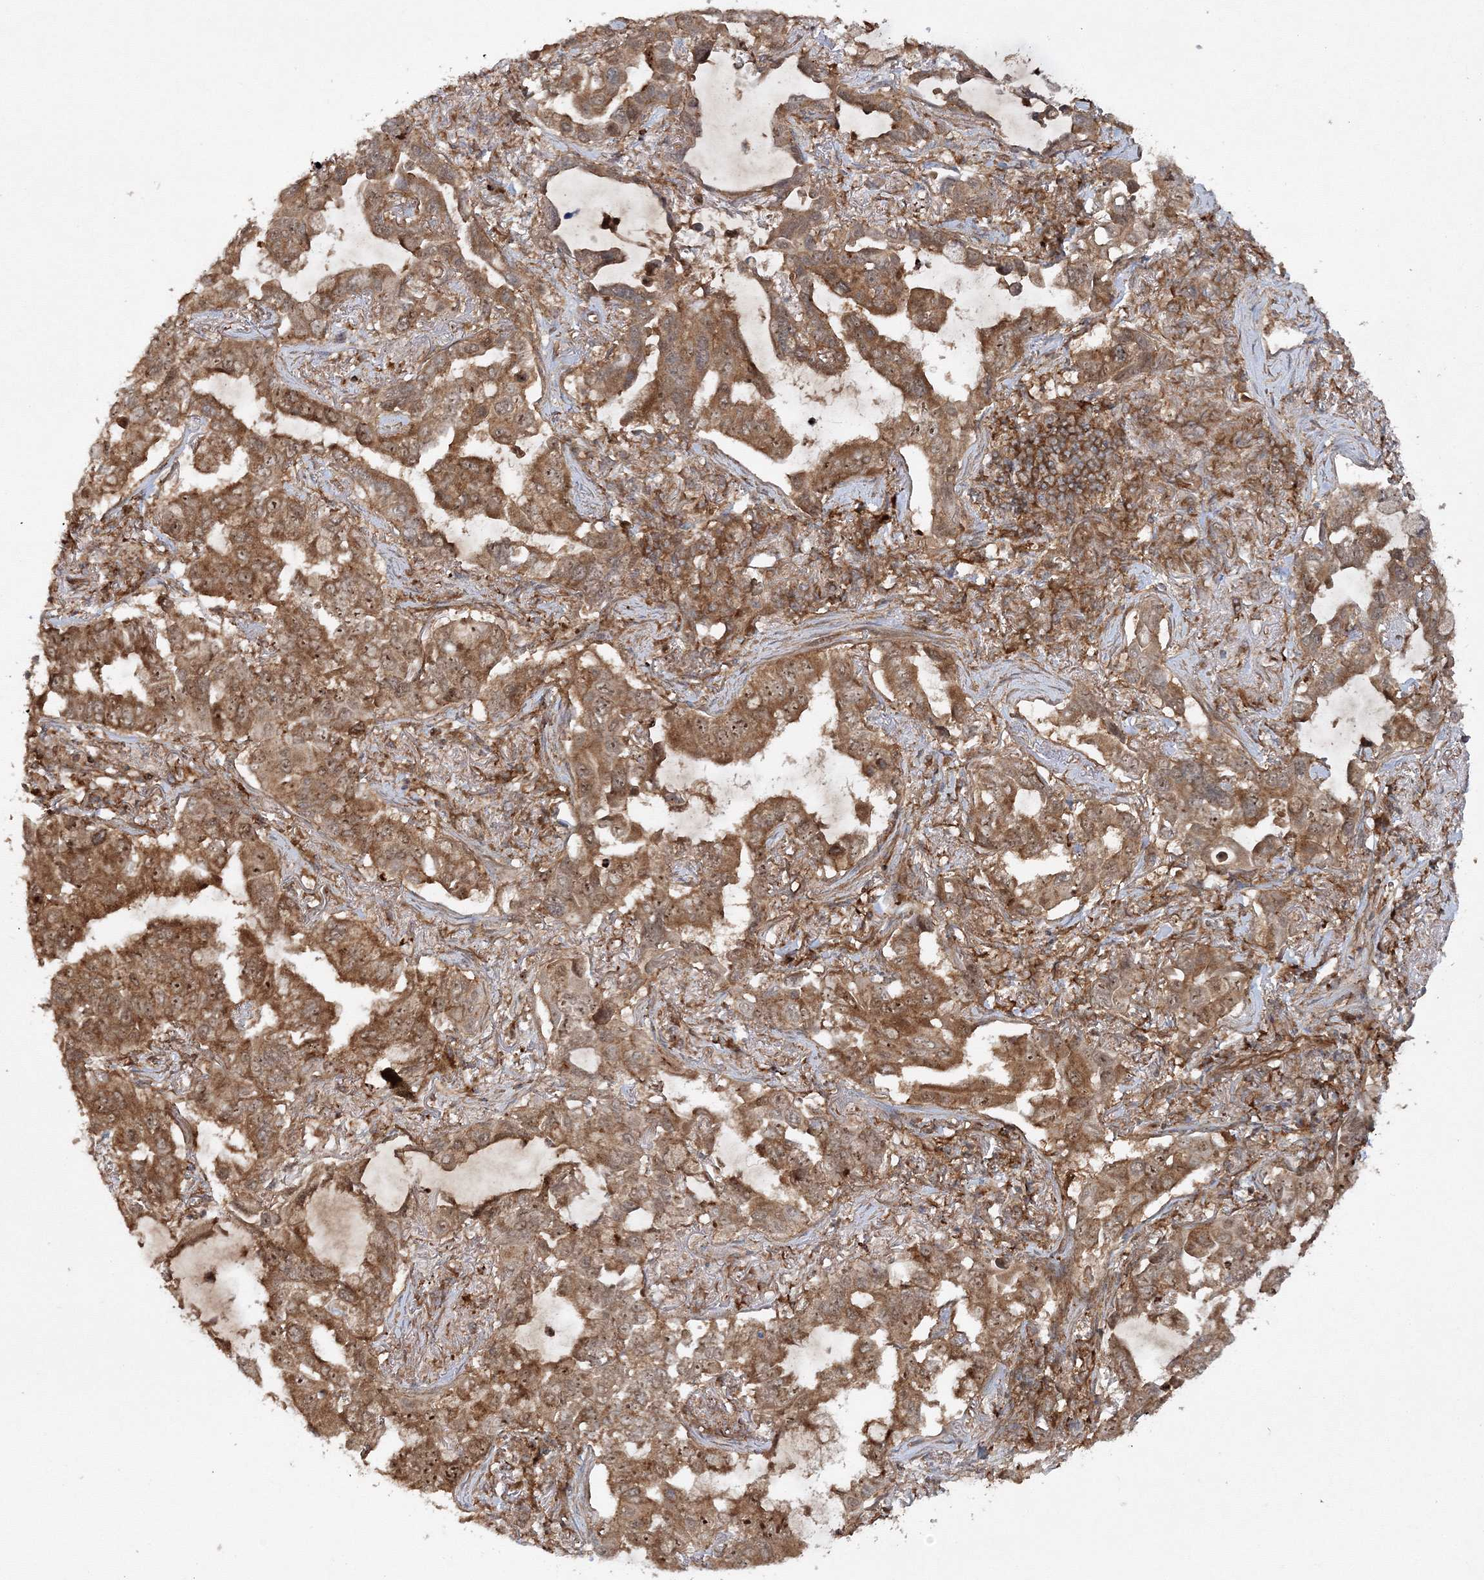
{"staining": {"intensity": "moderate", "quantity": ">75%", "location": "cytoplasmic/membranous"}, "tissue": "lung cancer", "cell_type": "Tumor cells", "image_type": "cancer", "snomed": [{"axis": "morphology", "description": "Adenocarcinoma, NOS"}, {"axis": "topography", "description": "Lung"}], "caption": "Immunohistochemical staining of adenocarcinoma (lung) reveals medium levels of moderate cytoplasmic/membranous positivity in about >75% of tumor cells.", "gene": "WDR37", "patient": {"sex": "male", "age": 64}}